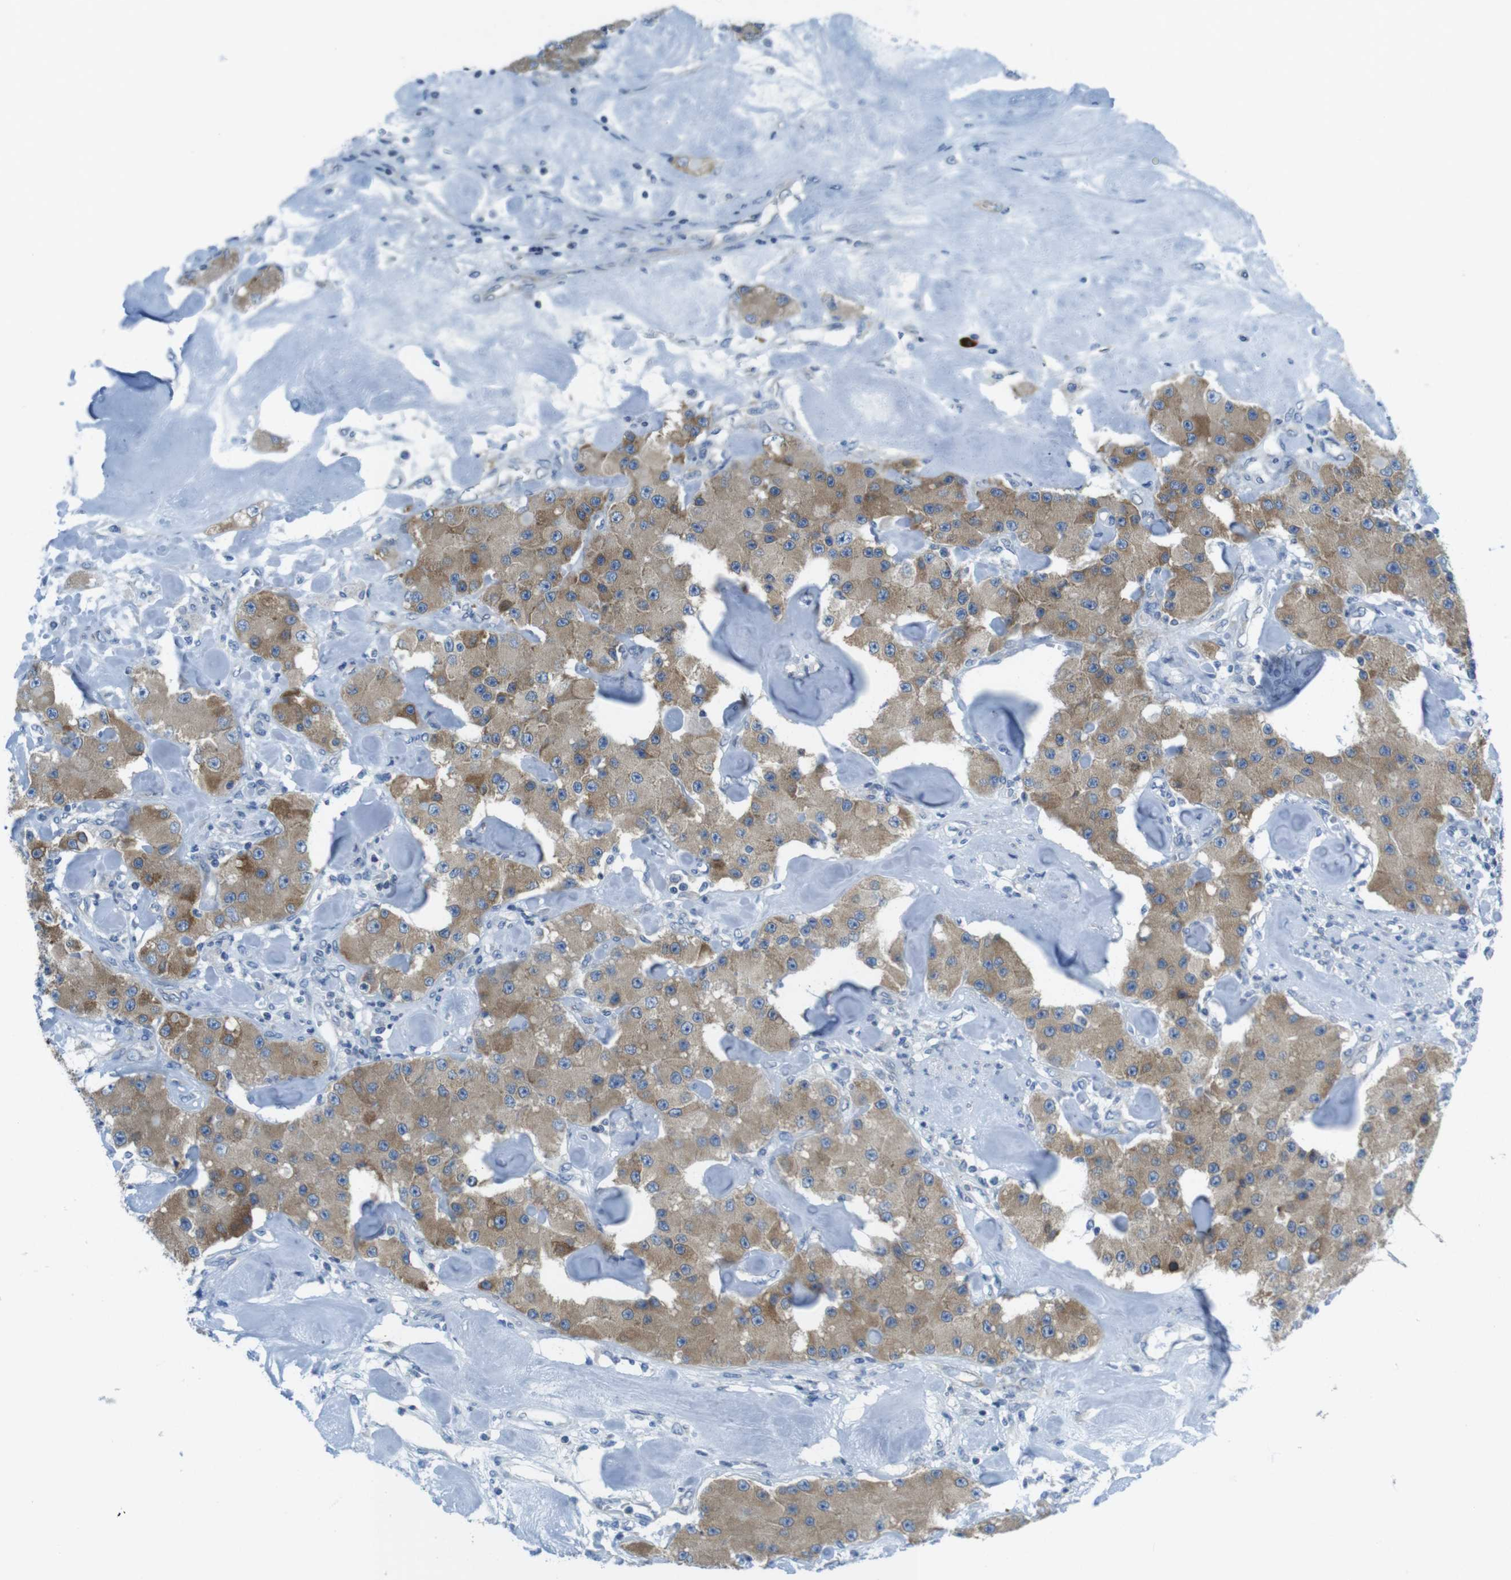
{"staining": {"intensity": "moderate", "quantity": ">75%", "location": "cytoplasmic/membranous"}, "tissue": "carcinoid", "cell_type": "Tumor cells", "image_type": "cancer", "snomed": [{"axis": "morphology", "description": "Carcinoid, malignant, NOS"}, {"axis": "topography", "description": "Pancreas"}], "caption": "Immunohistochemistry (IHC) photomicrograph of human carcinoid (malignant) stained for a protein (brown), which displays medium levels of moderate cytoplasmic/membranous positivity in about >75% of tumor cells.", "gene": "CLPTM1L", "patient": {"sex": "male", "age": 41}}